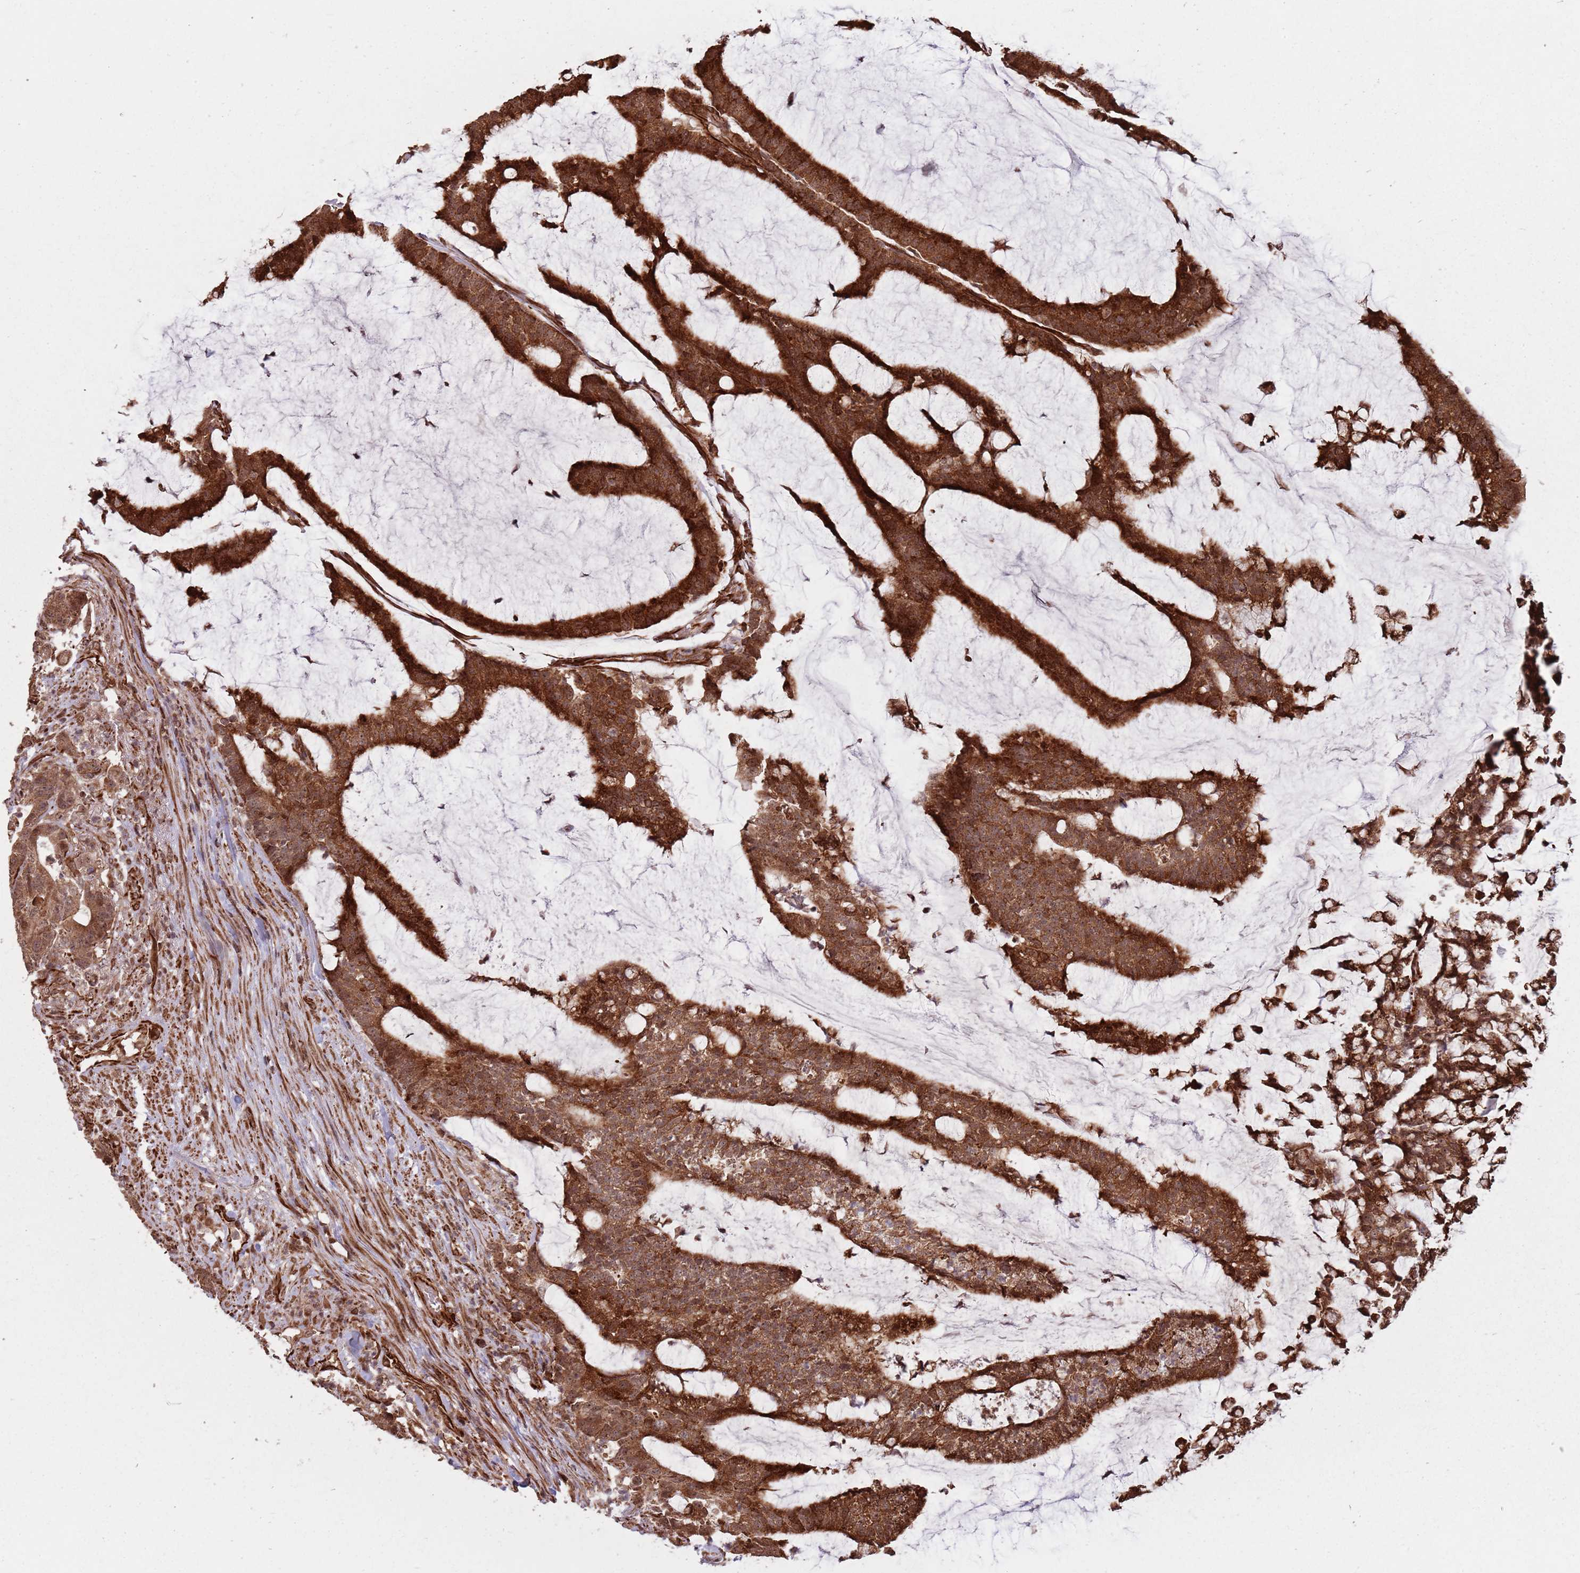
{"staining": {"intensity": "strong", "quantity": ">75%", "location": "cytoplasmic/membranous,nuclear"}, "tissue": "colorectal cancer", "cell_type": "Tumor cells", "image_type": "cancer", "snomed": [{"axis": "morphology", "description": "Adenocarcinoma, NOS"}, {"axis": "topography", "description": "Colon"}], "caption": "This is an image of immunohistochemistry staining of colorectal cancer, which shows strong expression in the cytoplasmic/membranous and nuclear of tumor cells.", "gene": "ADAMTS3", "patient": {"sex": "female", "age": 84}}